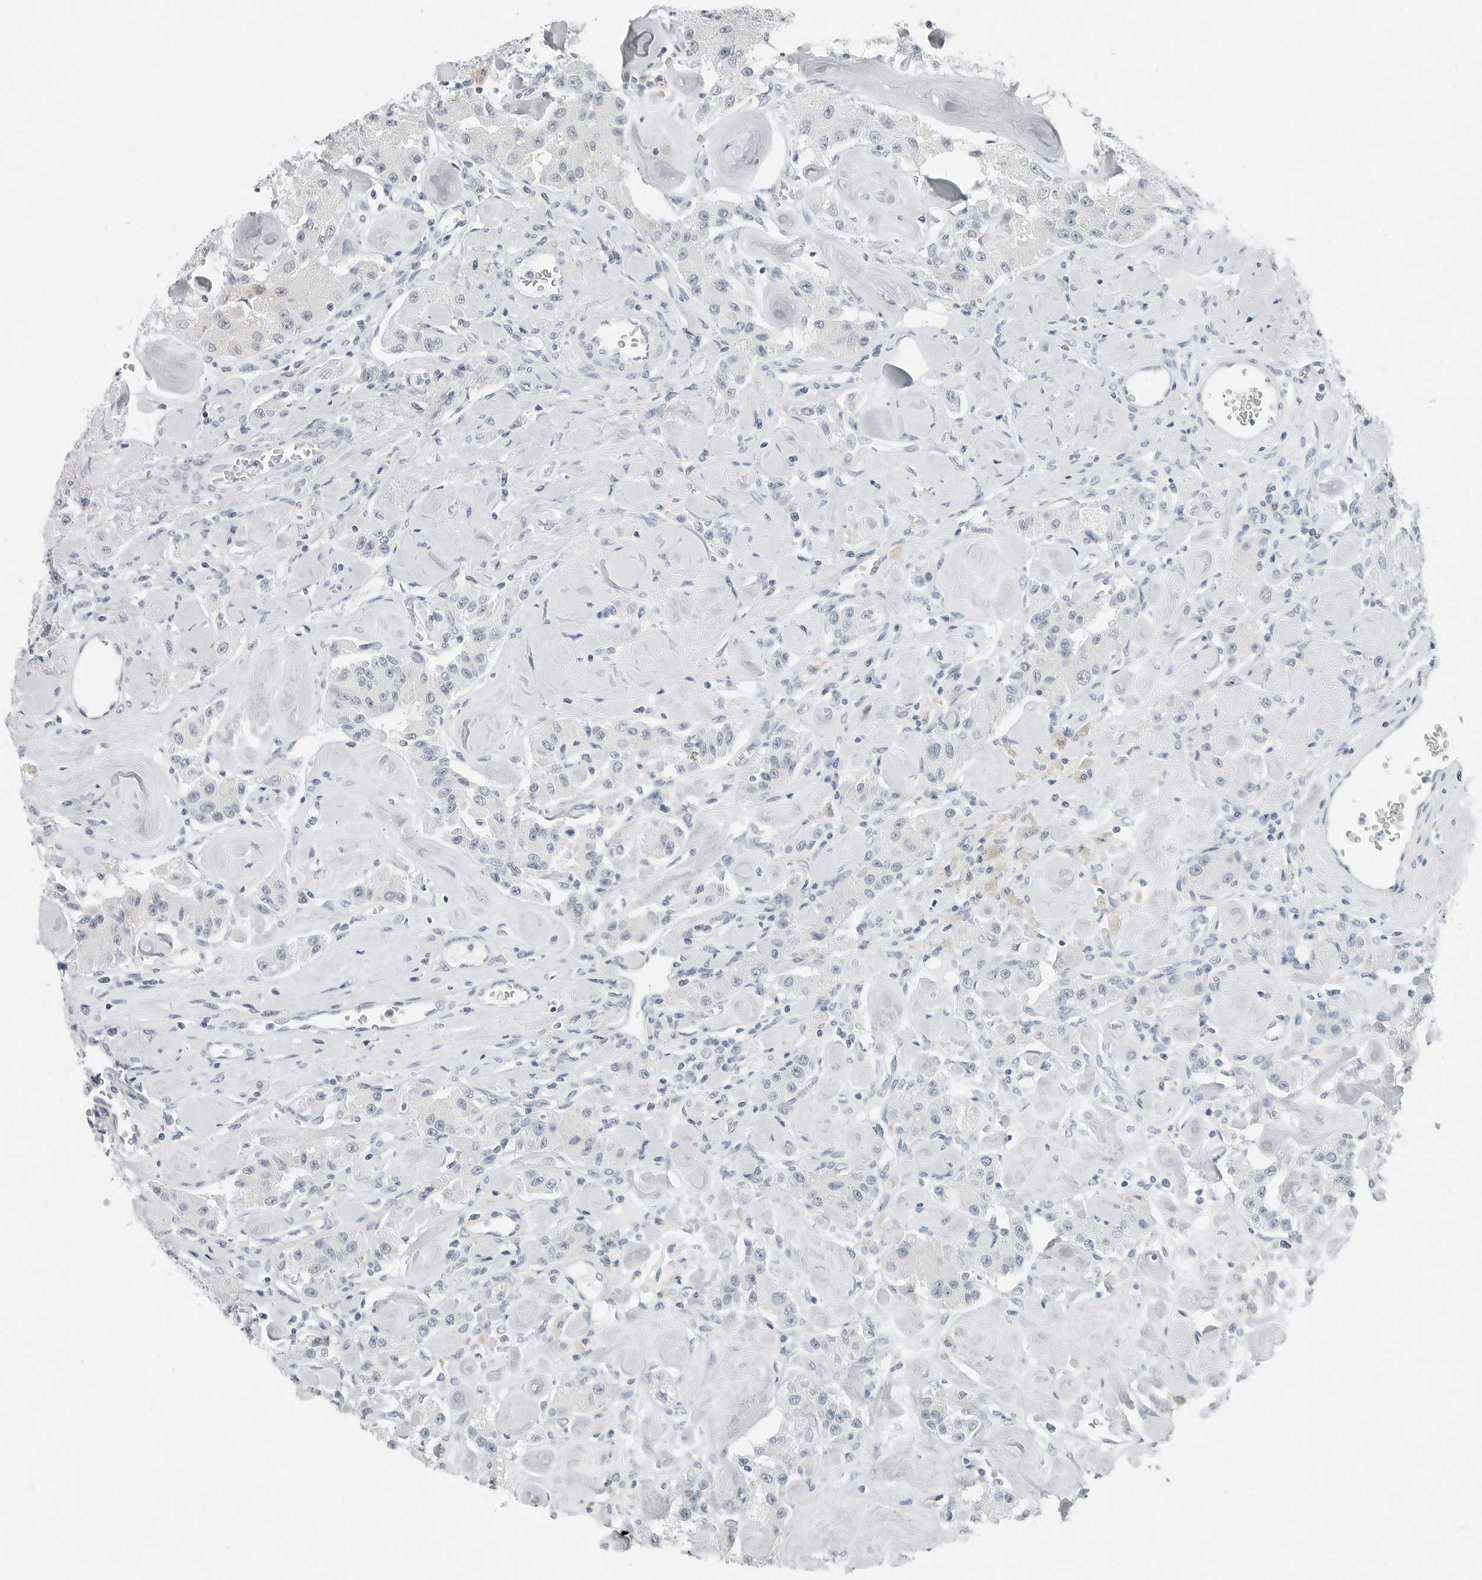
{"staining": {"intensity": "negative", "quantity": "none", "location": "none"}, "tissue": "carcinoid", "cell_type": "Tumor cells", "image_type": "cancer", "snomed": [{"axis": "morphology", "description": "Carcinoid, malignant, NOS"}, {"axis": "topography", "description": "Pancreas"}], "caption": "This micrograph is of carcinoid stained with immunohistochemistry (IHC) to label a protein in brown with the nuclei are counter-stained blue. There is no staining in tumor cells. The staining is performed using DAB (3,3'-diaminobenzidine) brown chromogen with nuclei counter-stained in using hematoxylin.", "gene": "XIRP1", "patient": {"sex": "male", "age": 41}}